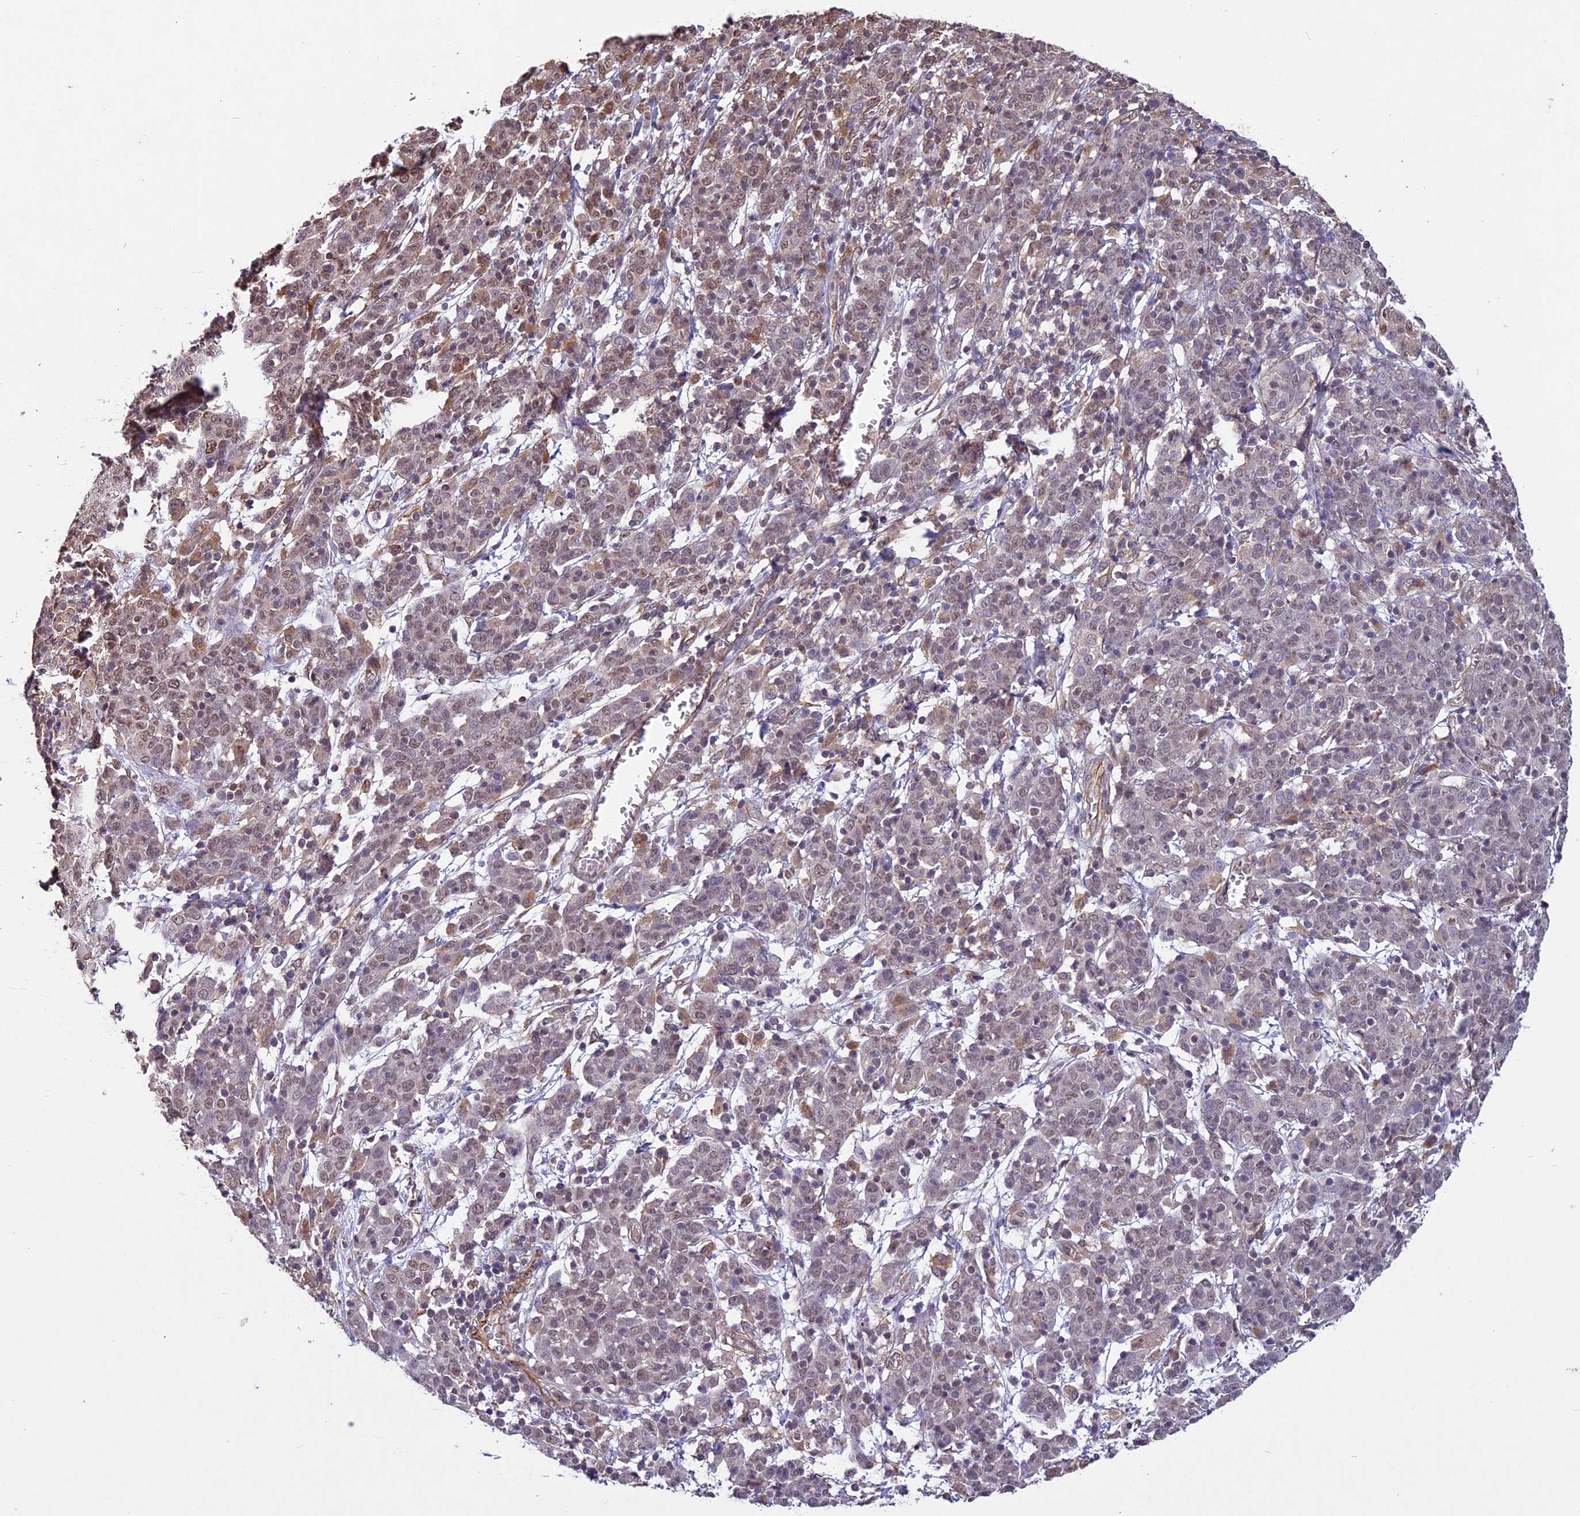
{"staining": {"intensity": "weak", "quantity": "25%-75%", "location": "cytoplasmic/membranous,nuclear"}, "tissue": "cervical cancer", "cell_type": "Tumor cells", "image_type": "cancer", "snomed": [{"axis": "morphology", "description": "Squamous cell carcinoma, NOS"}, {"axis": "topography", "description": "Cervix"}], "caption": "A histopathology image of human cervical cancer stained for a protein displays weak cytoplasmic/membranous and nuclear brown staining in tumor cells.", "gene": "C3orf70", "patient": {"sex": "female", "age": 67}}